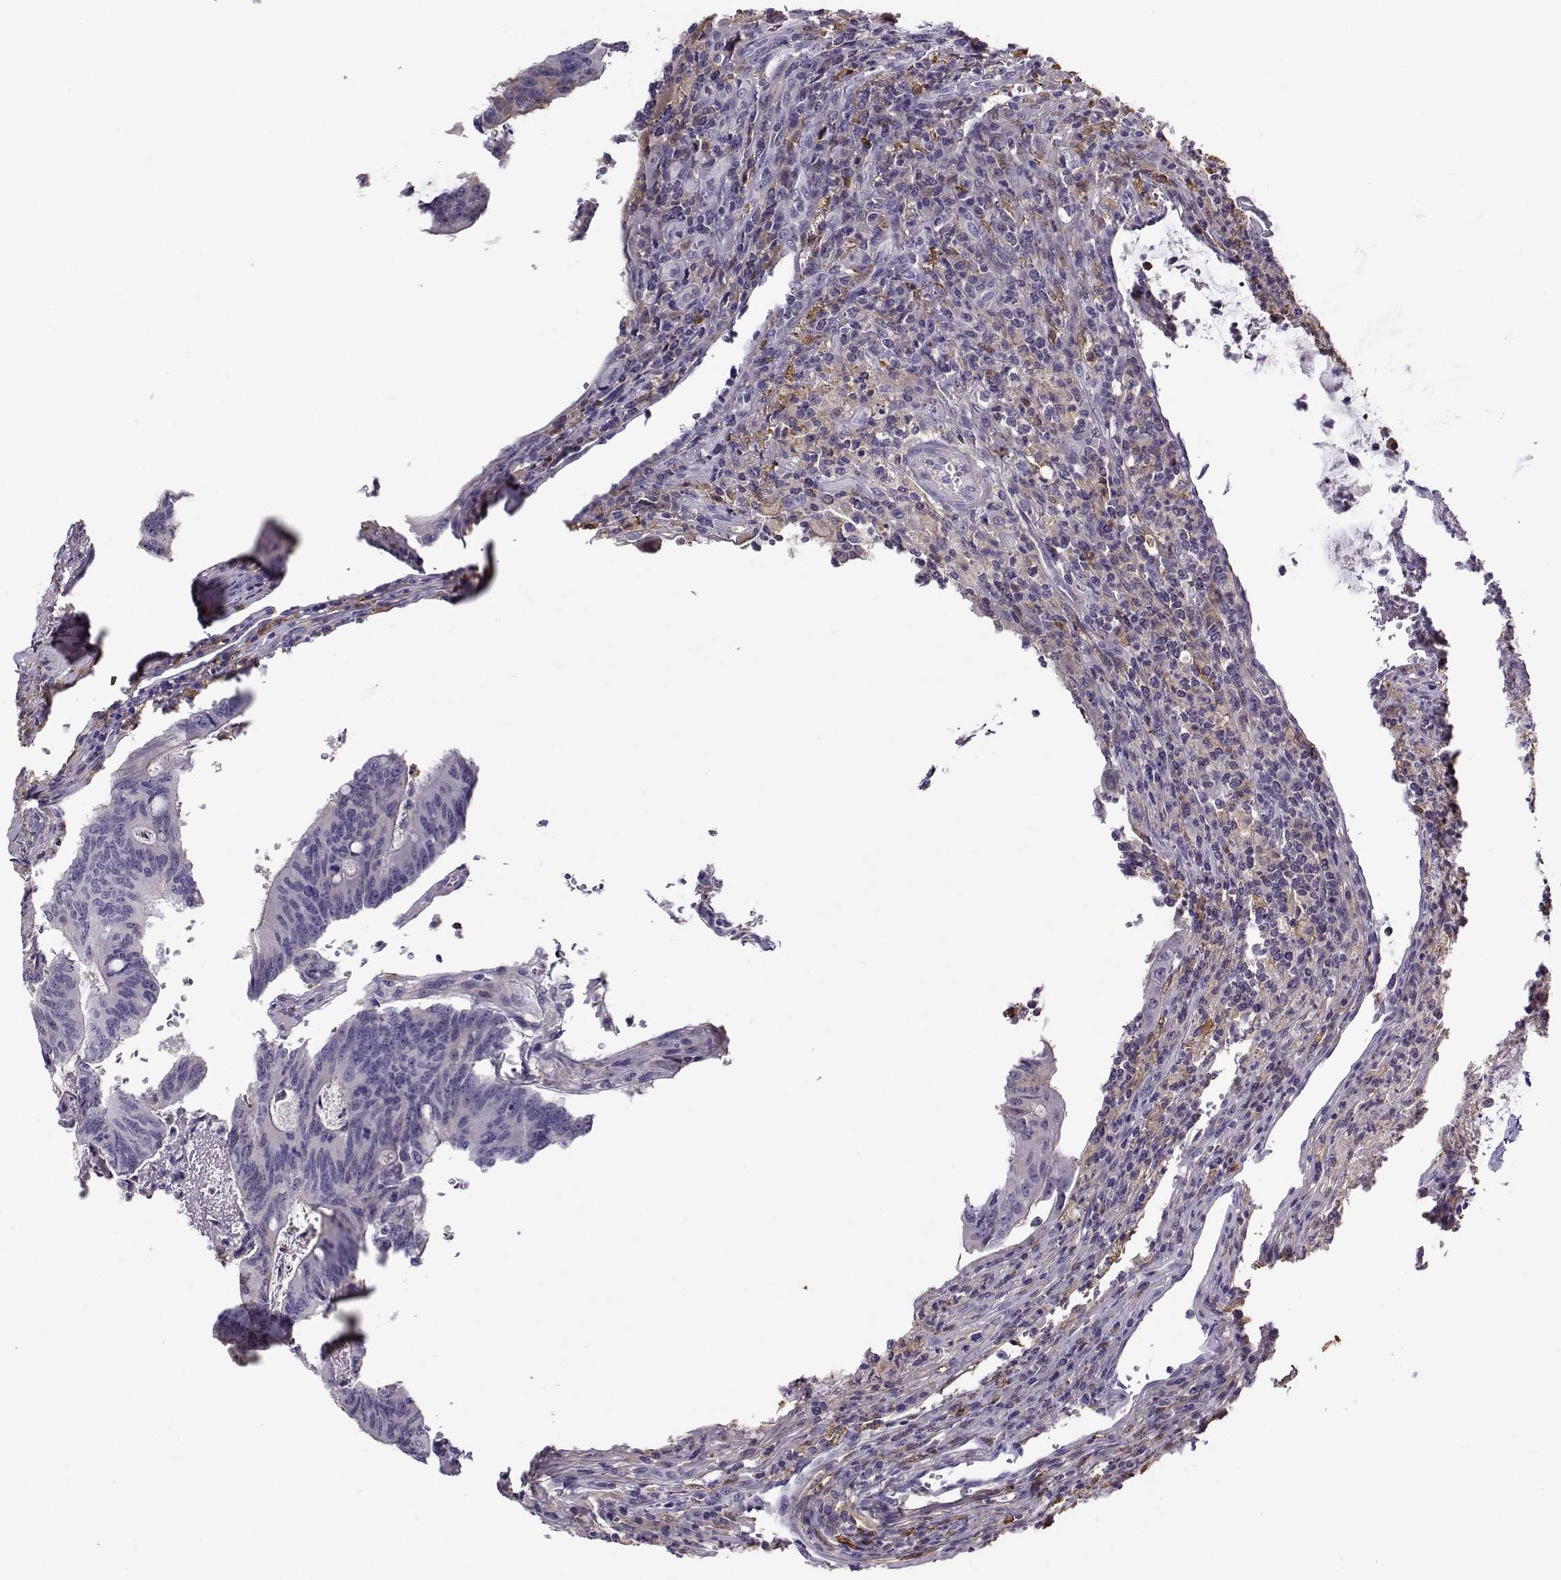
{"staining": {"intensity": "negative", "quantity": "none", "location": "none"}, "tissue": "colorectal cancer", "cell_type": "Tumor cells", "image_type": "cancer", "snomed": [{"axis": "morphology", "description": "Adenocarcinoma, NOS"}, {"axis": "topography", "description": "Colon"}], "caption": "The photomicrograph displays no significant positivity in tumor cells of colorectal cancer. The staining is performed using DAB brown chromogen with nuclei counter-stained in using hematoxylin.", "gene": "UCP3", "patient": {"sex": "female", "age": 70}}